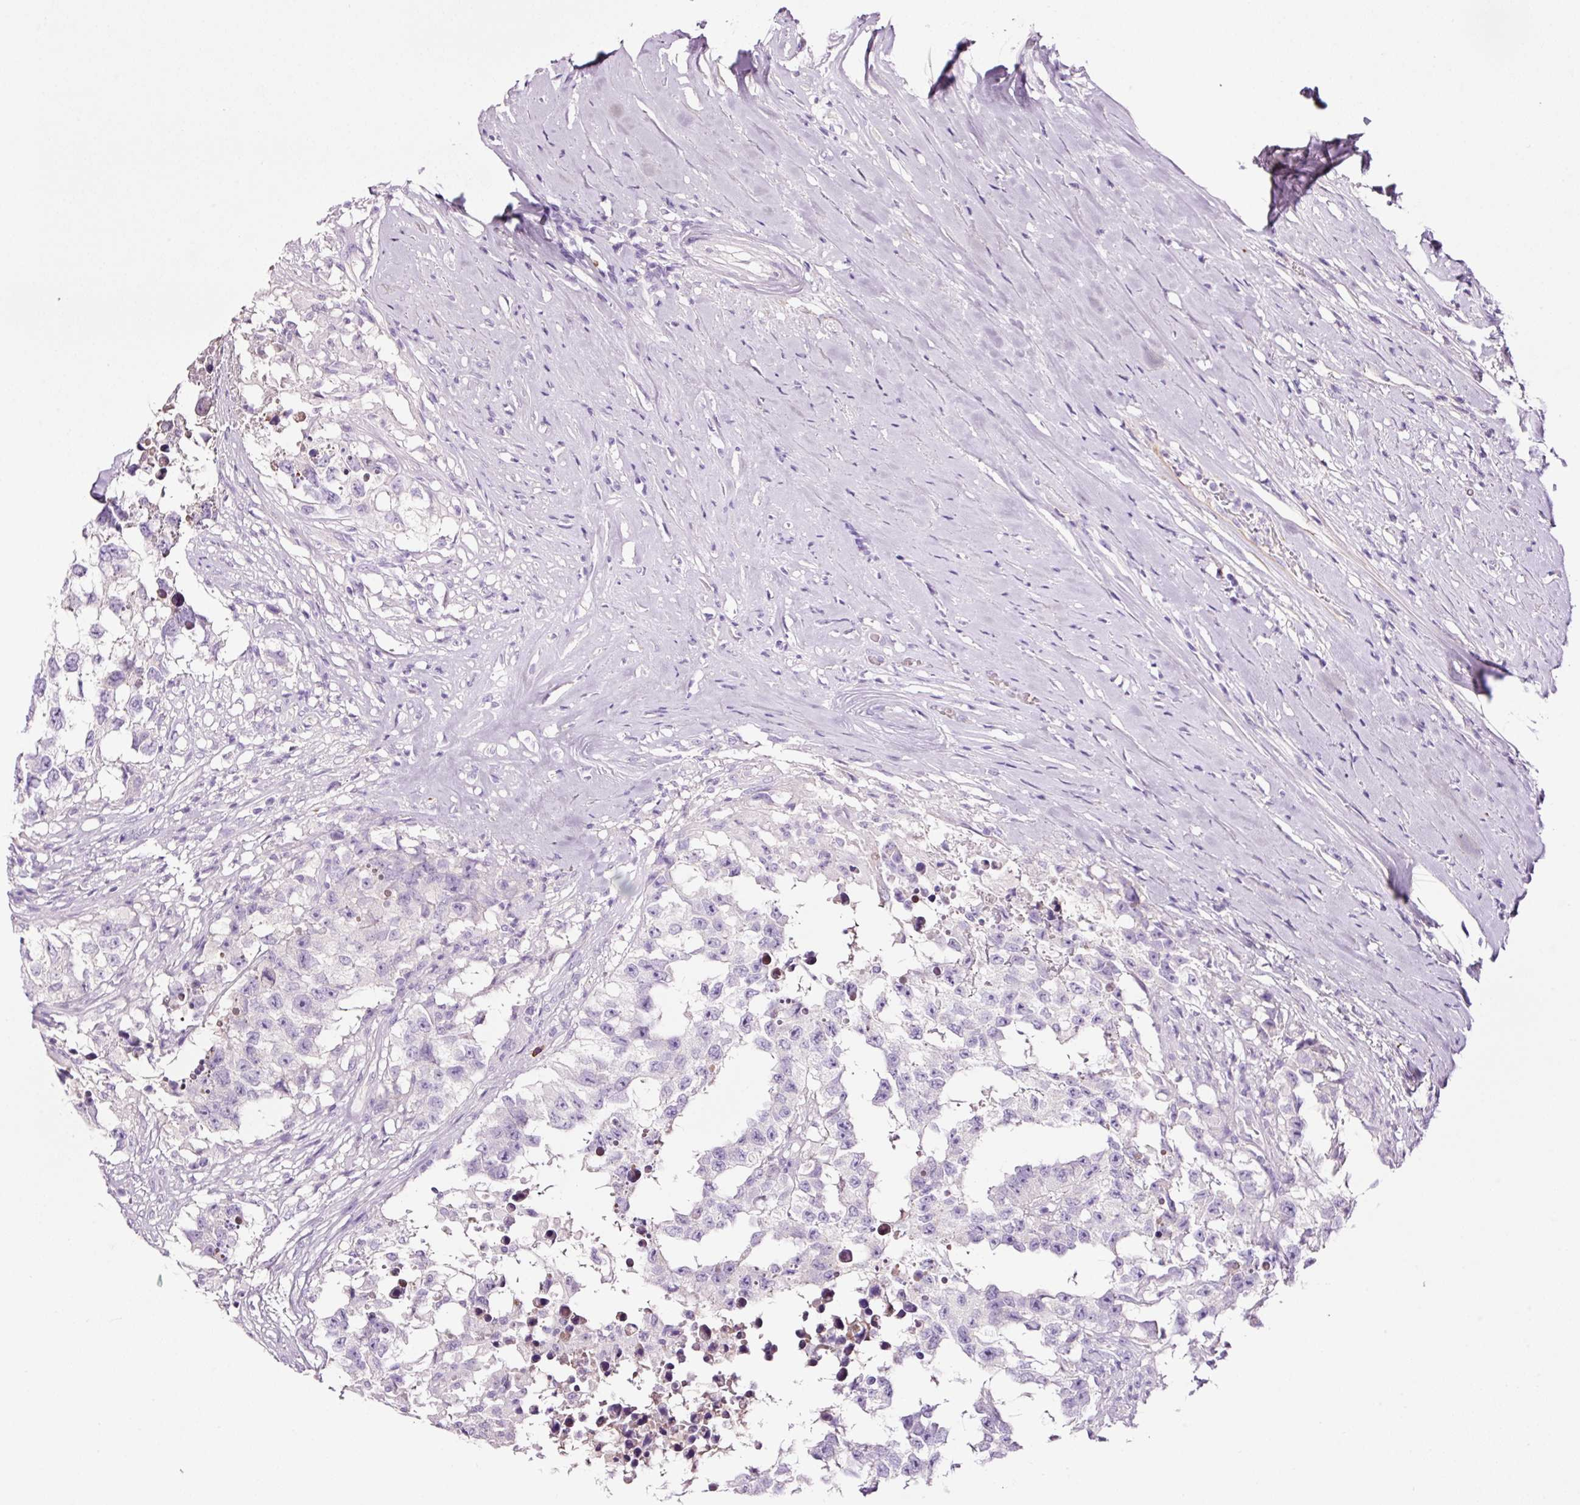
{"staining": {"intensity": "negative", "quantity": "none", "location": "none"}, "tissue": "testis cancer", "cell_type": "Tumor cells", "image_type": "cancer", "snomed": [{"axis": "morphology", "description": "Carcinoma, Embryonal, NOS"}, {"axis": "topography", "description": "Testis"}], "caption": "DAB (3,3'-diaminobenzidine) immunohistochemical staining of human embryonal carcinoma (testis) shows no significant expression in tumor cells.", "gene": "PAM", "patient": {"sex": "male", "age": 83}}